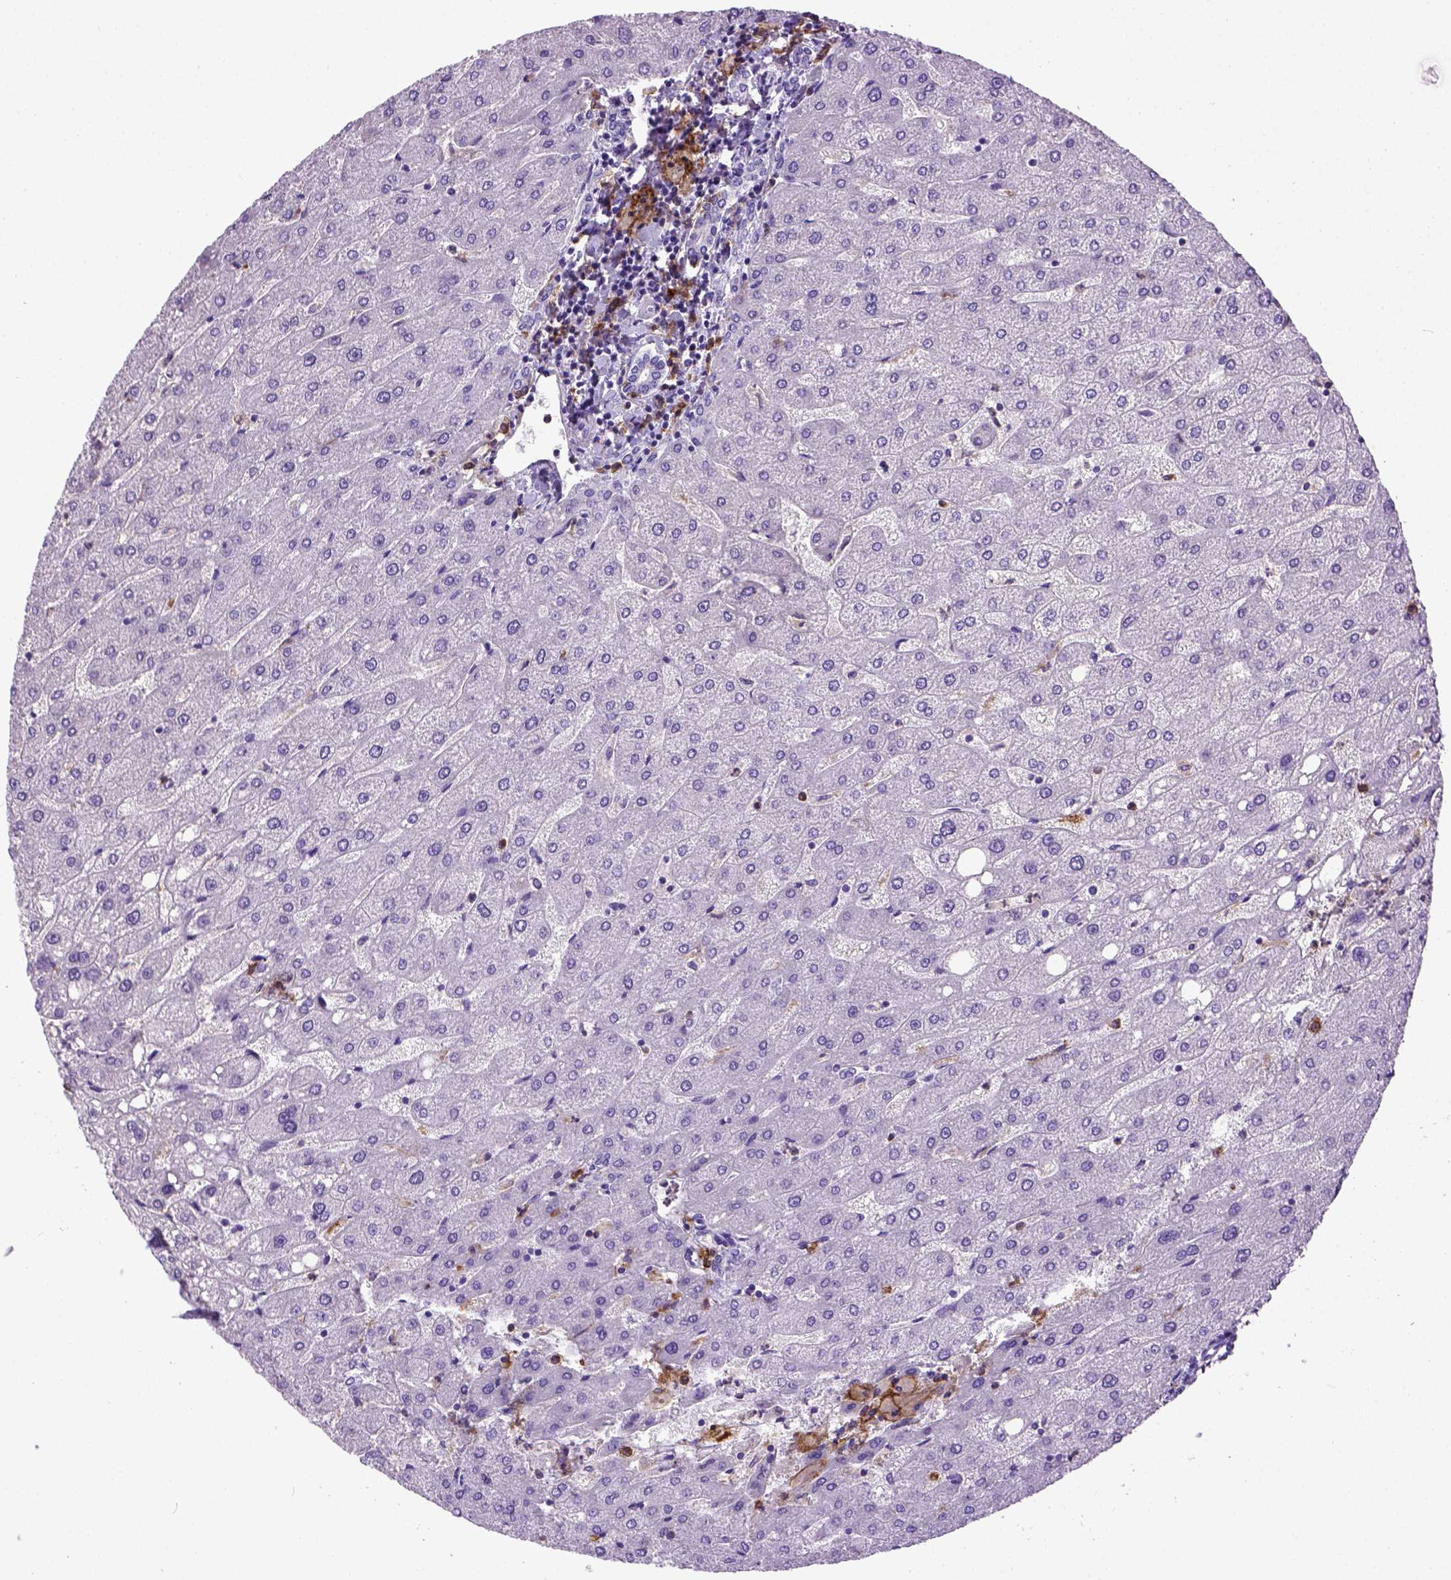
{"staining": {"intensity": "negative", "quantity": "none", "location": "none"}, "tissue": "liver", "cell_type": "Cholangiocytes", "image_type": "normal", "snomed": [{"axis": "morphology", "description": "Normal tissue, NOS"}, {"axis": "topography", "description": "Liver"}], "caption": "IHC micrograph of normal human liver stained for a protein (brown), which shows no staining in cholangiocytes. (DAB IHC with hematoxylin counter stain).", "gene": "ITGAX", "patient": {"sex": "male", "age": 67}}